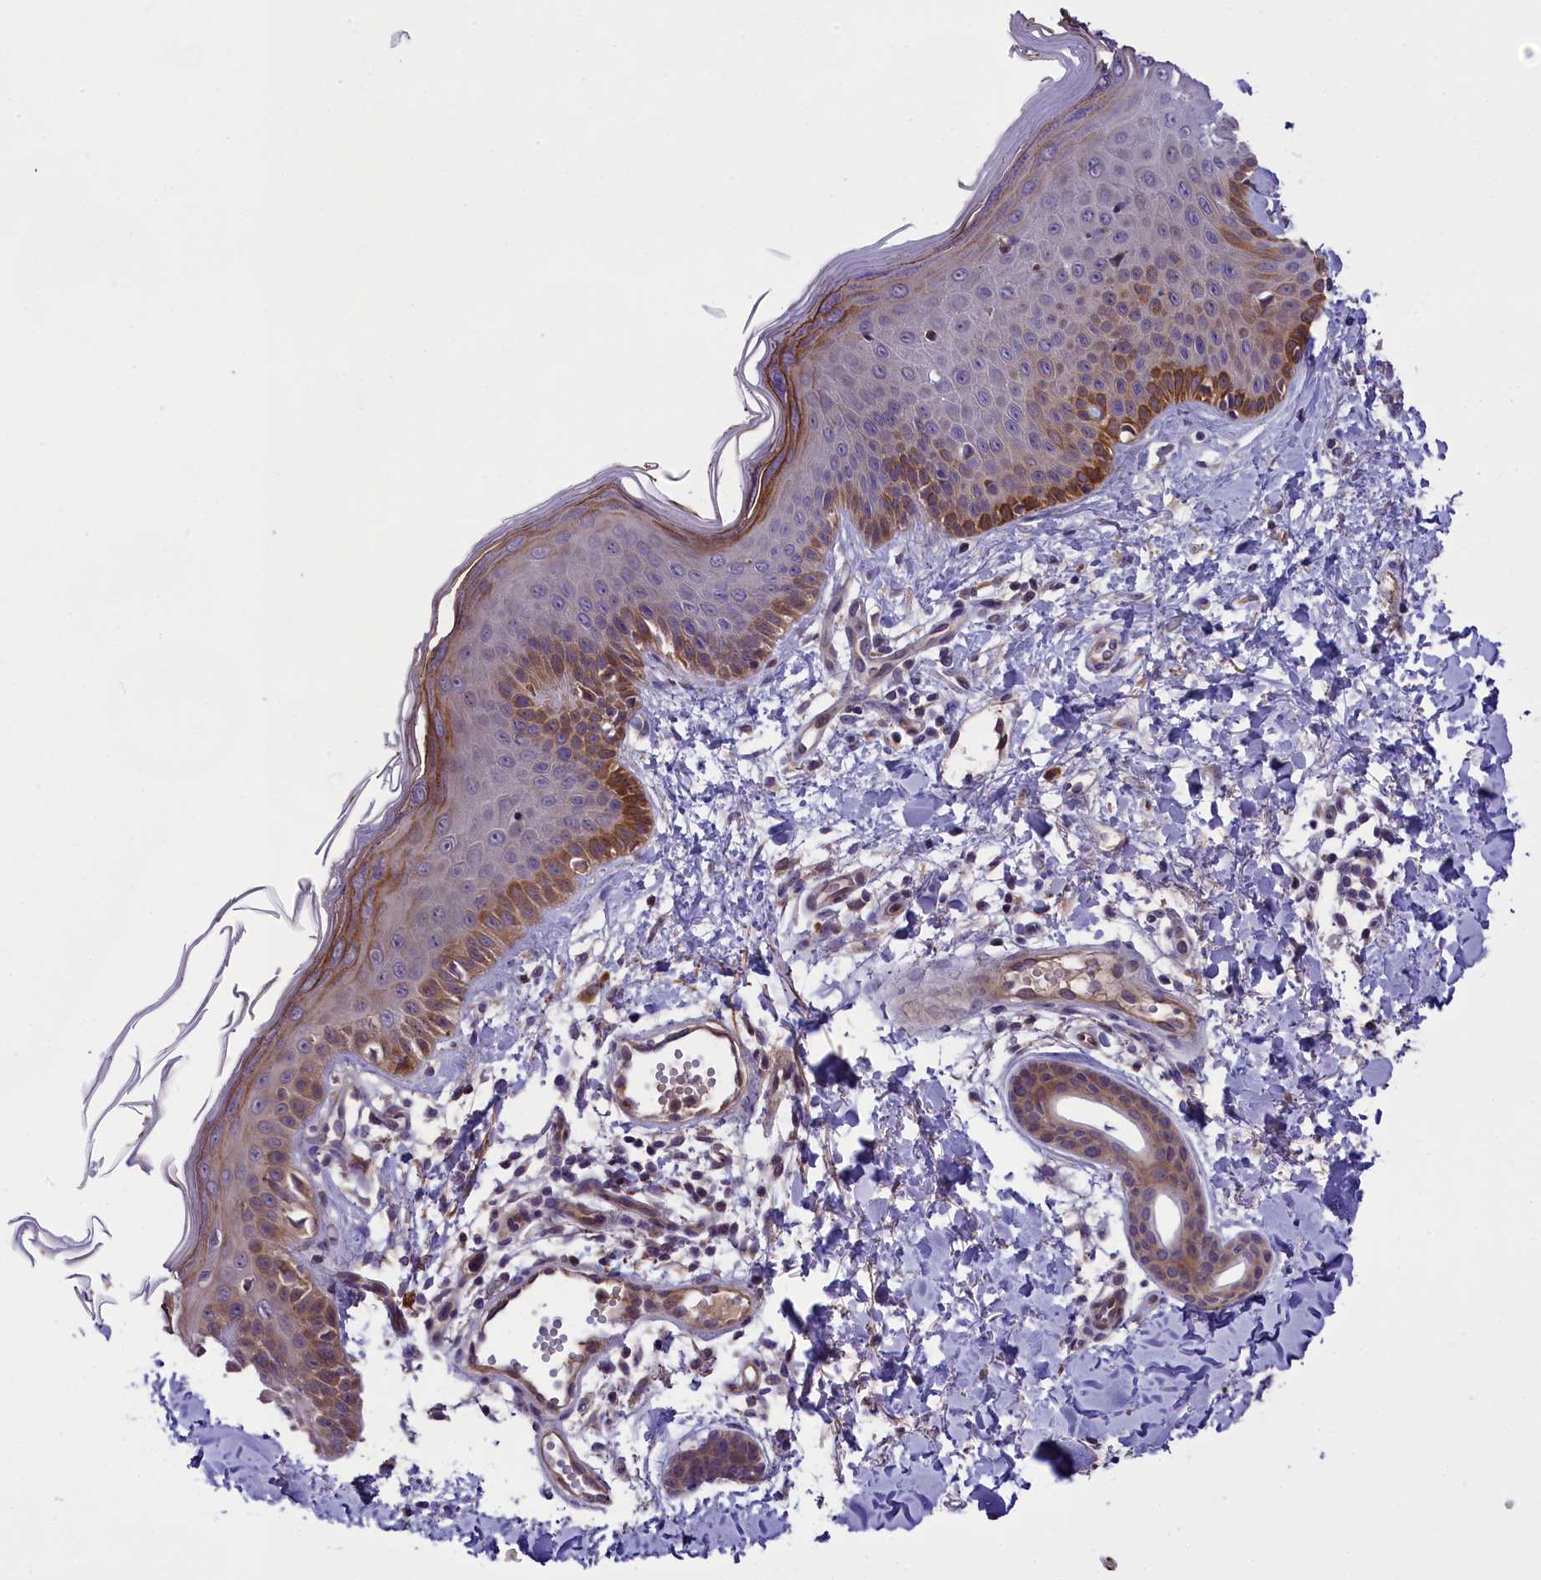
{"staining": {"intensity": "weak", "quantity": ">75%", "location": "cytoplasmic/membranous"}, "tissue": "skin", "cell_type": "Fibroblasts", "image_type": "normal", "snomed": [{"axis": "morphology", "description": "Normal tissue, NOS"}, {"axis": "topography", "description": "Skin"}], "caption": "Protein staining demonstrates weak cytoplasmic/membranous staining in about >75% of fibroblasts in normal skin.", "gene": "ABCC10", "patient": {"sex": "male", "age": 52}}